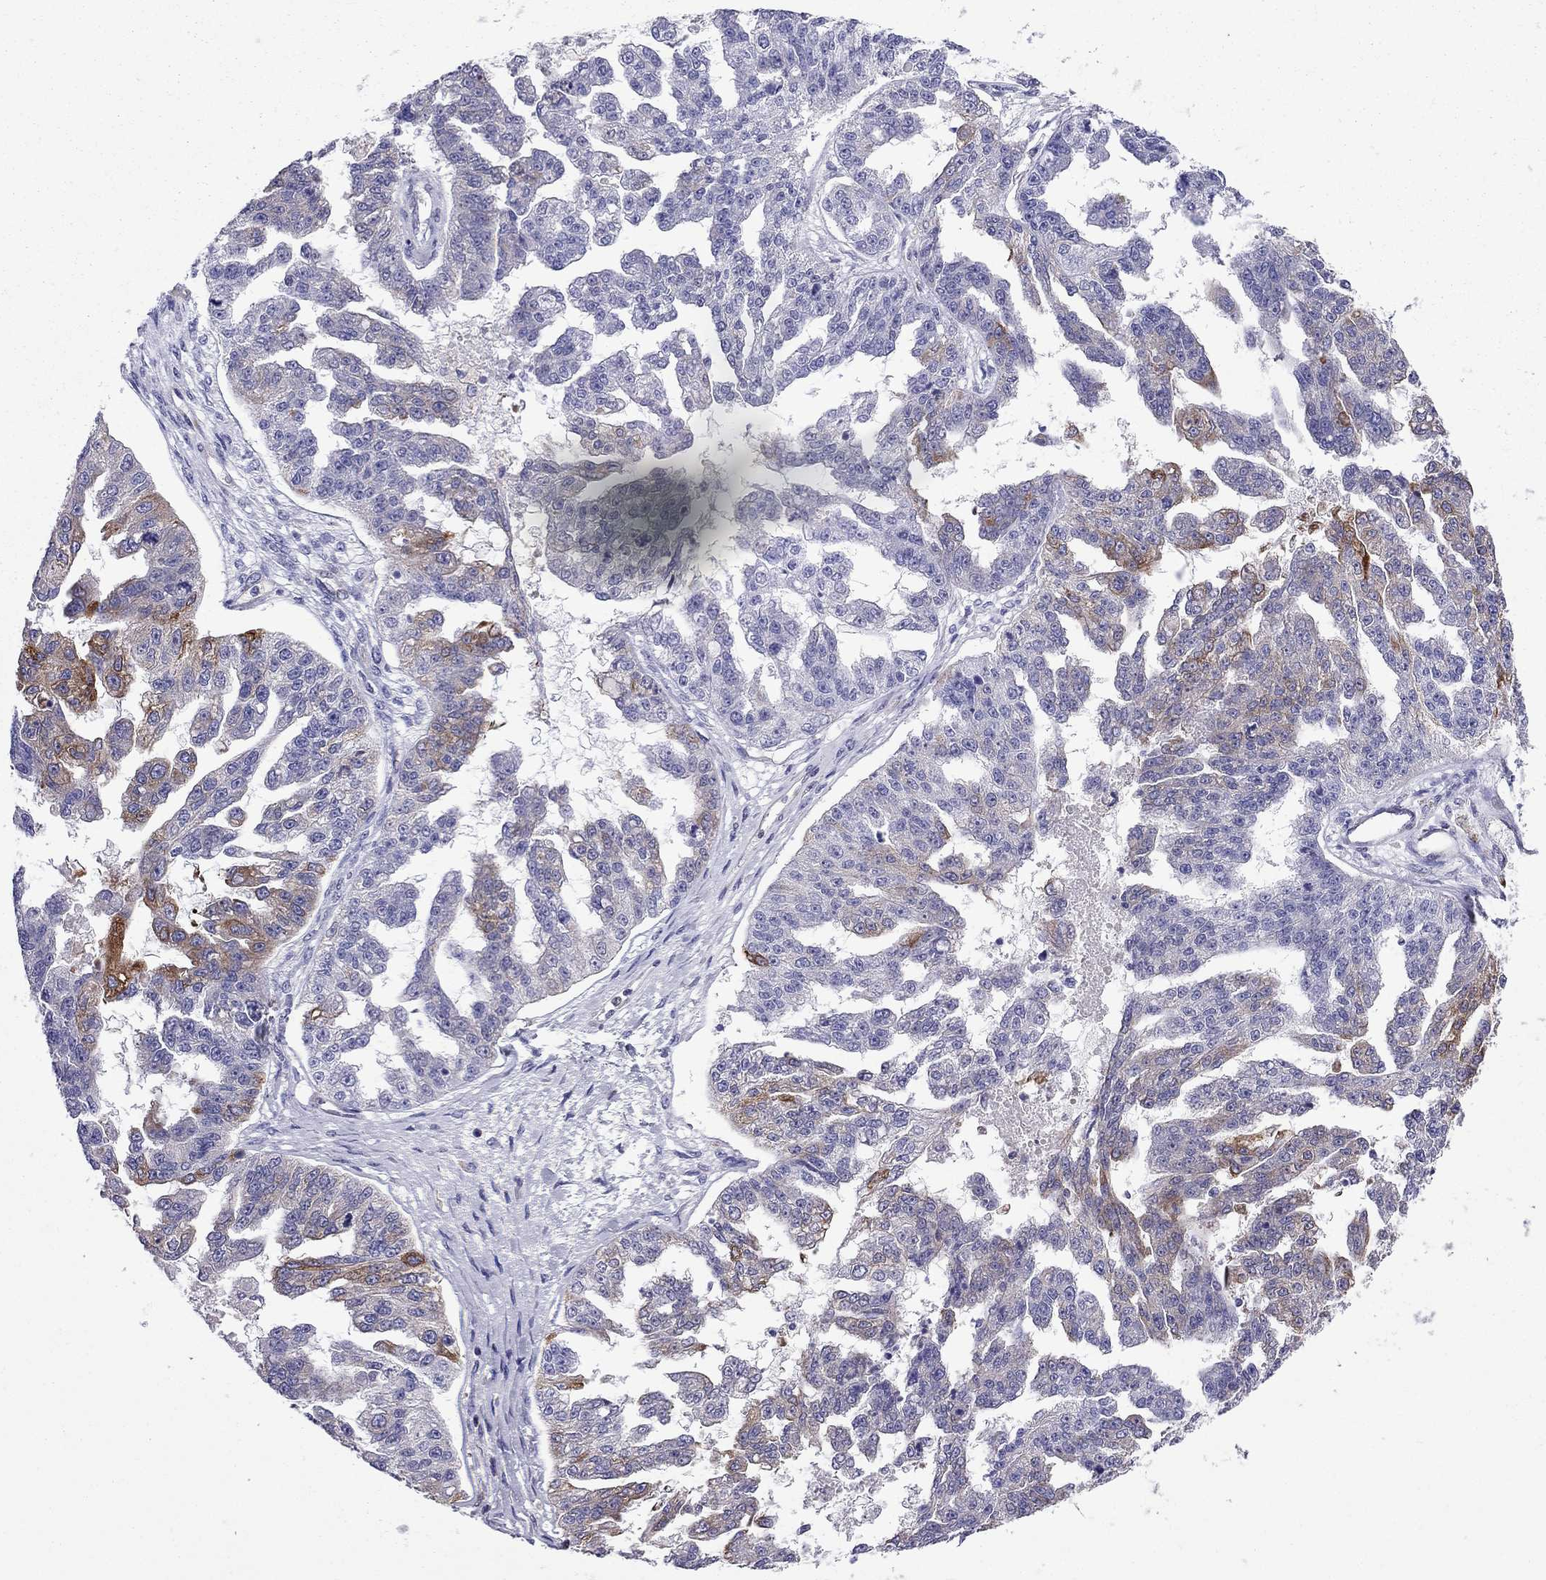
{"staining": {"intensity": "moderate", "quantity": "<25%", "location": "cytoplasmic/membranous"}, "tissue": "ovarian cancer", "cell_type": "Tumor cells", "image_type": "cancer", "snomed": [{"axis": "morphology", "description": "Cystadenocarcinoma, serous, NOS"}, {"axis": "topography", "description": "Ovary"}], "caption": "Serous cystadenocarcinoma (ovarian) stained with DAB IHC shows low levels of moderate cytoplasmic/membranous expression in approximately <25% of tumor cells.", "gene": "GNAL", "patient": {"sex": "female", "age": 58}}